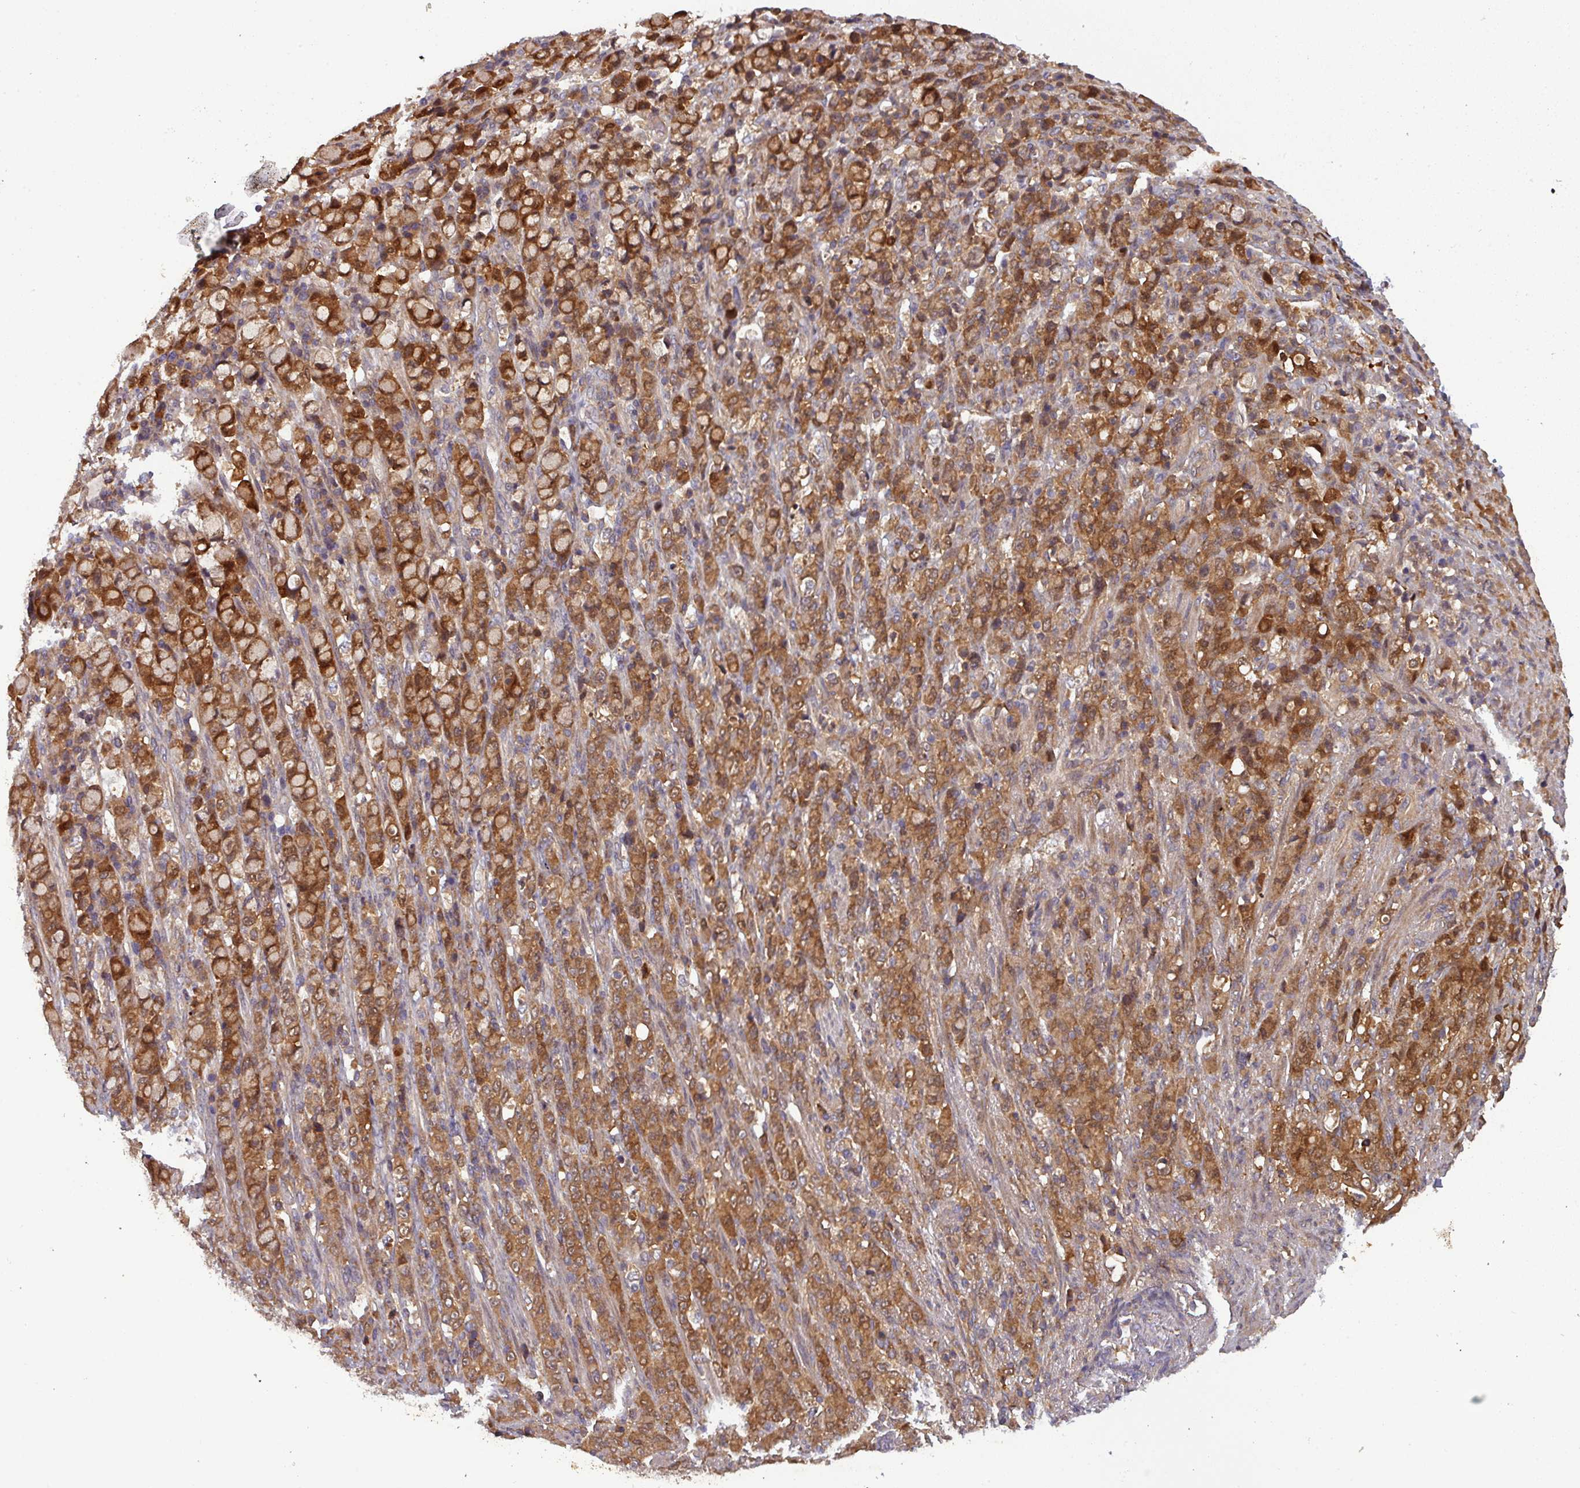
{"staining": {"intensity": "strong", "quantity": ">75%", "location": "cytoplasmic/membranous"}, "tissue": "stomach cancer", "cell_type": "Tumor cells", "image_type": "cancer", "snomed": [{"axis": "morphology", "description": "Normal tissue, NOS"}, {"axis": "morphology", "description": "Adenocarcinoma, NOS"}, {"axis": "topography", "description": "Stomach"}], "caption": "High-magnification brightfield microscopy of stomach cancer stained with DAB (3,3'-diaminobenzidine) (brown) and counterstained with hematoxylin (blue). tumor cells exhibit strong cytoplasmic/membranous staining is present in approximately>75% of cells.", "gene": "GSKIP", "patient": {"sex": "female", "age": 79}}